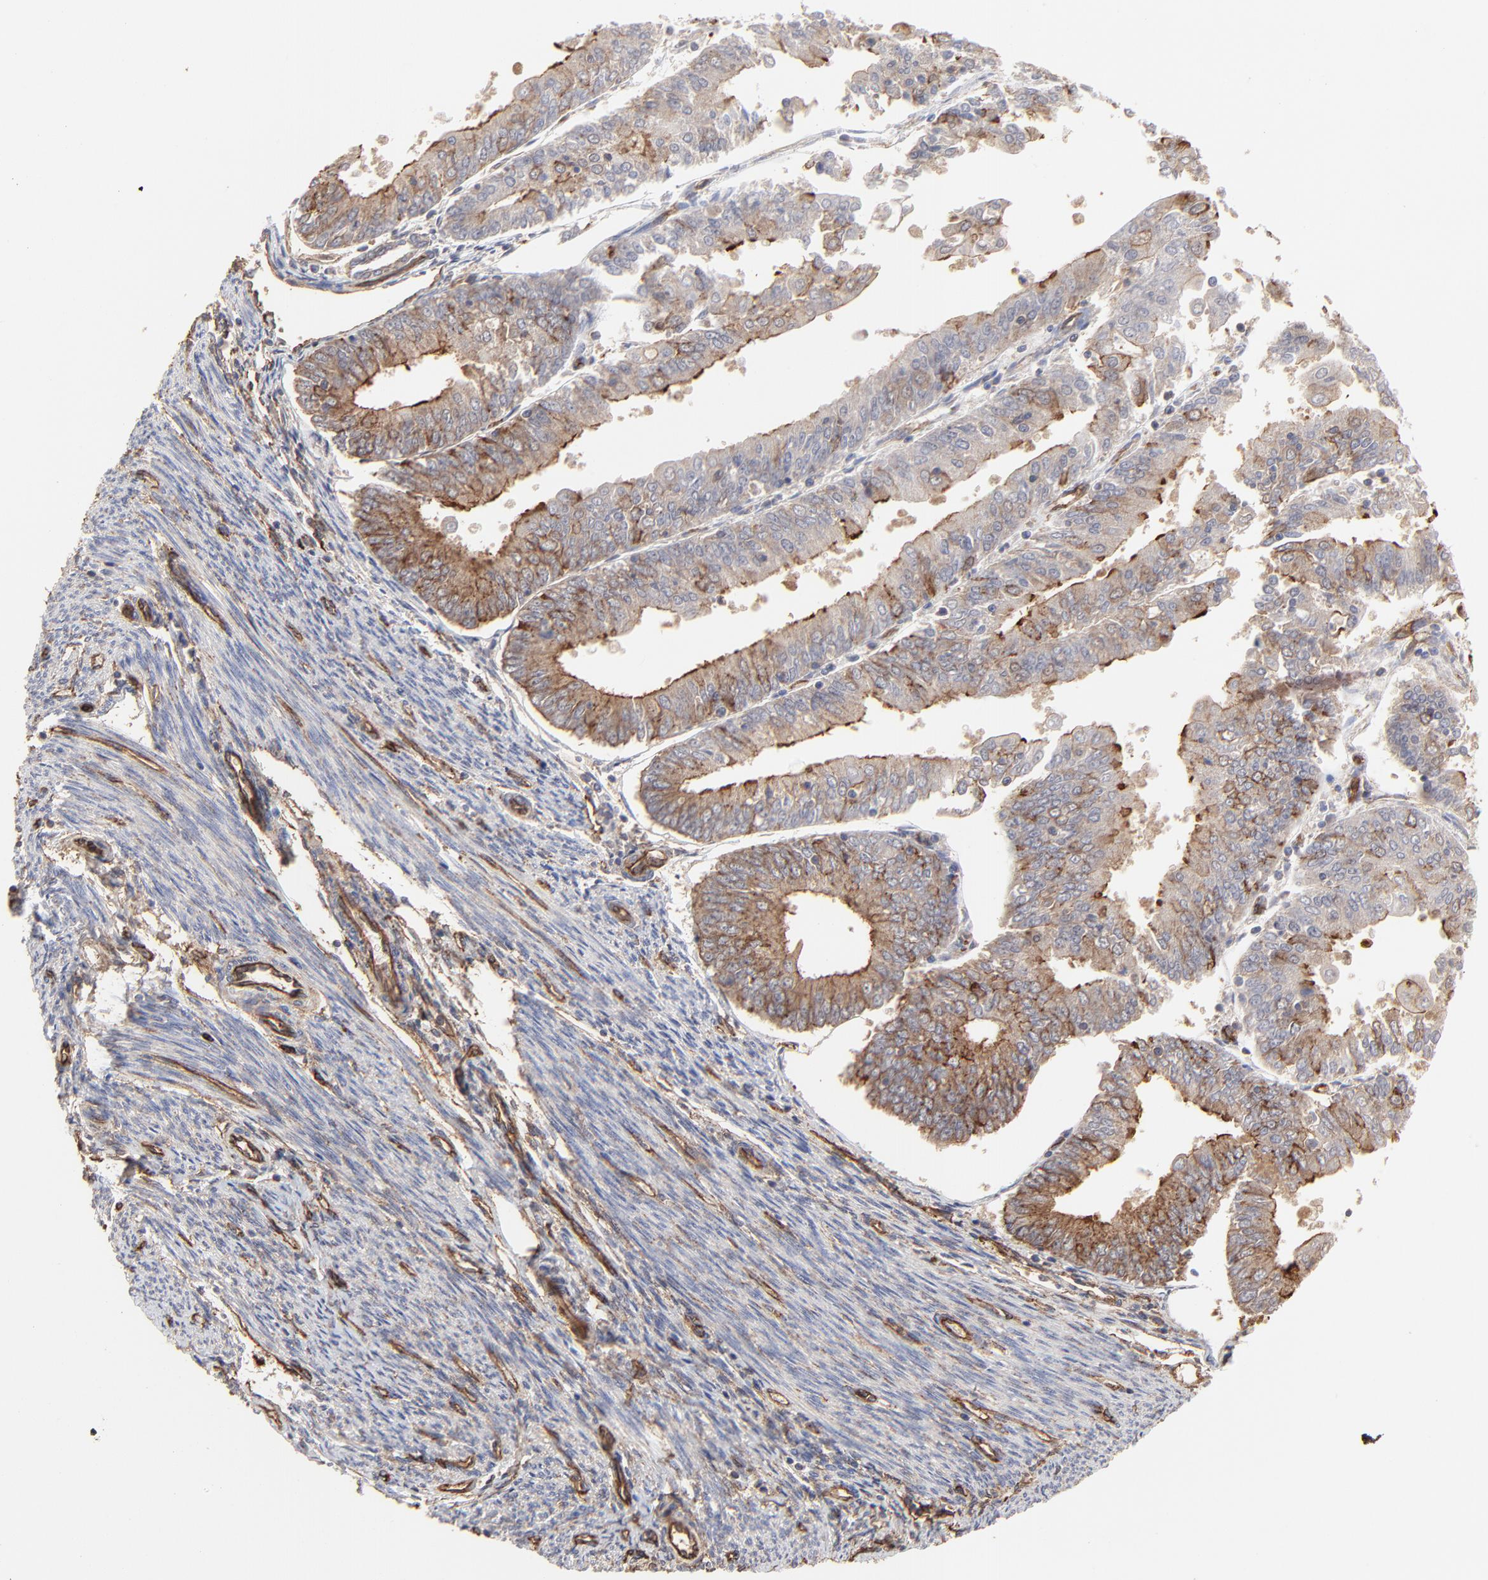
{"staining": {"intensity": "moderate", "quantity": ">75%", "location": "cytoplasmic/membranous"}, "tissue": "endometrial cancer", "cell_type": "Tumor cells", "image_type": "cancer", "snomed": [{"axis": "morphology", "description": "Adenocarcinoma, NOS"}, {"axis": "topography", "description": "Endometrium"}], "caption": "This is a micrograph of immunohistochemistry staining of endometrial cancer, which shows moderate positivity in the cytoplasmic/membranous of tumor cells.", "gene": "ARMT1", "patient": {"sex": "female", "age": 79}}